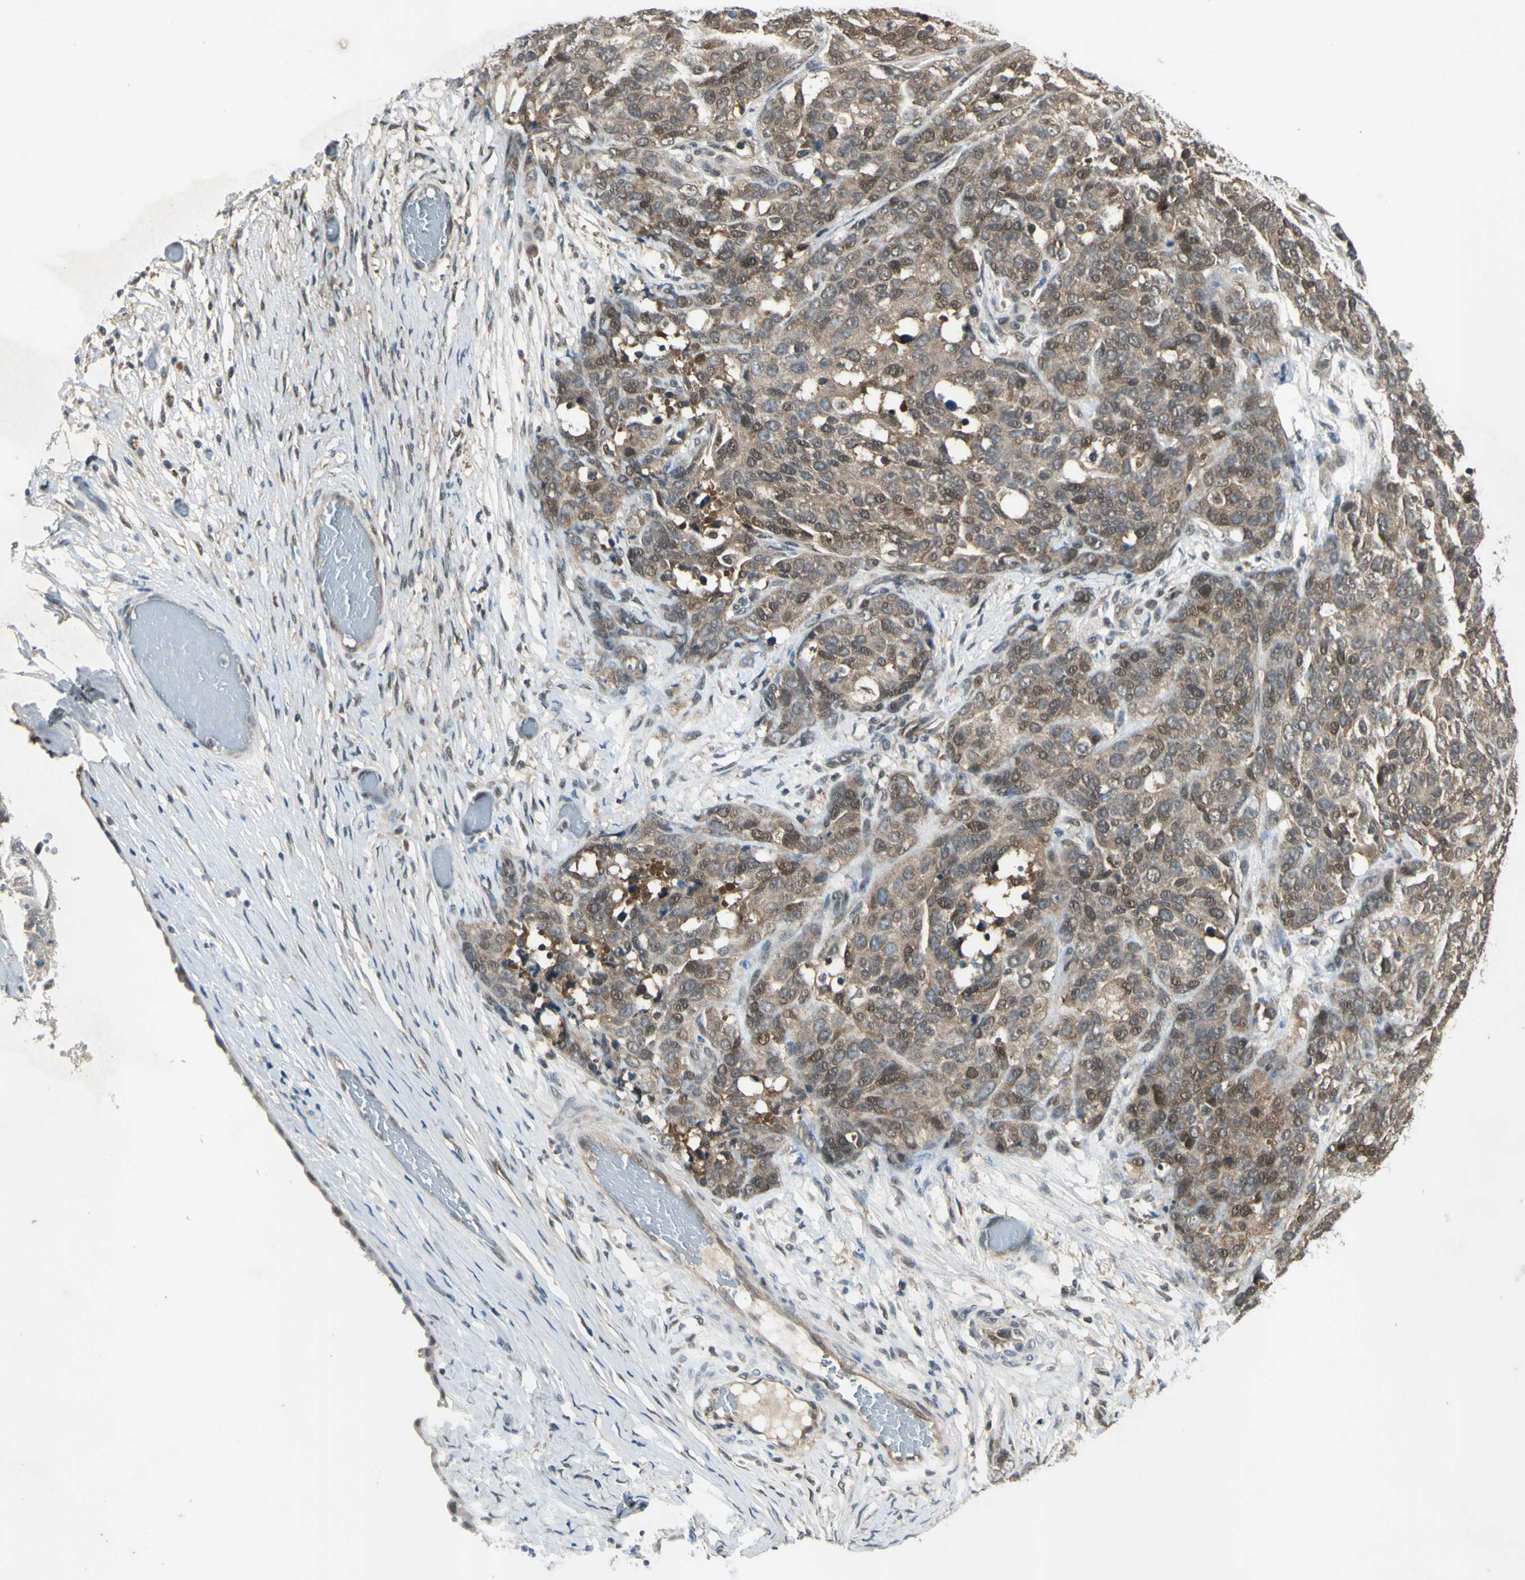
{"staining": {"intensity": "weak", "quantity": ">75%", "location": "cytoplasmic/membranous"}, "tissue": "ovarian cancer", "cell_type": "Tumor cells", "image_type": "cancer", "snomed": [{"axis": "morphology", "description": "Cystadenocarcinoma, serous, NOS"}, {"axis": "topography", "description": "Ovary"}], "caption": "An IHC photomicrograph of tumor tissue is shown. Protein staining in brown shows weak cytoplasmic/membranous positivity in ovarian serous cystadenocarcinoma within tumor cells. (Stains: DAB in brown, nuclei in blue, Microscopy: brightfield microscopy at high magnification).", "gene": "PSMD5", "patient": {"sex": "female", "age": 44}}